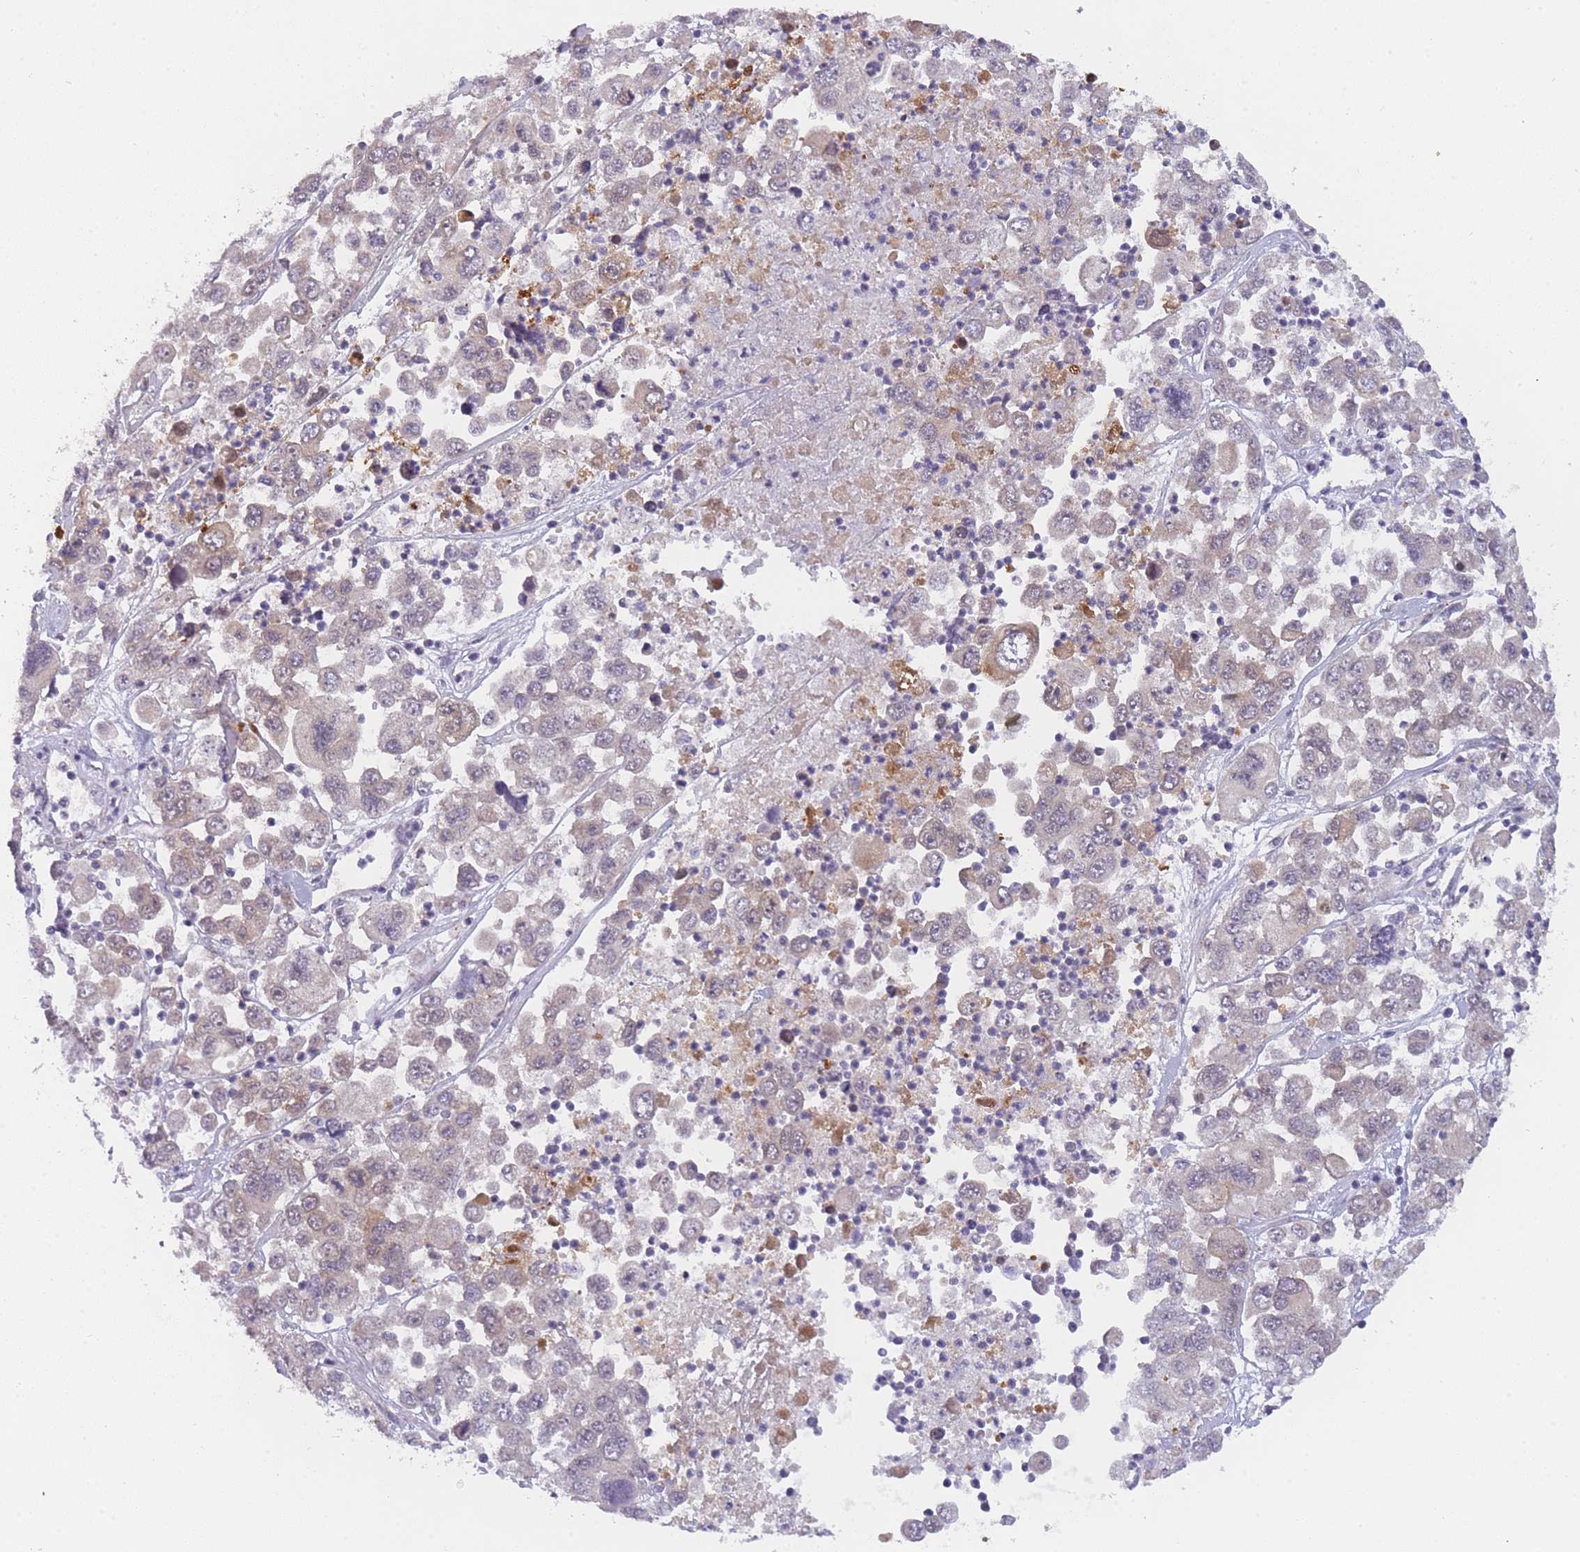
{"staining": {"intensity": "weak", "quantity": "25%-75%", "location": "cytoplasmic/membranous"}, "tissue": "melanoma", "cell_type": "Tumor cells", "image_type": "cancer", "snomed": [{"axis": "morphology", "description": "Malignant melanoma, Metastatic site"}, {"axis": "topography", "description": "Lymph node"}], "caption": "Protein expression analysis of melanoma shows weak cytoplasmic/membranous staining in approximately 25%-75% of tumor cells.", "gene": "MRI1", "patient": {"sex": "female", "age": 54}}